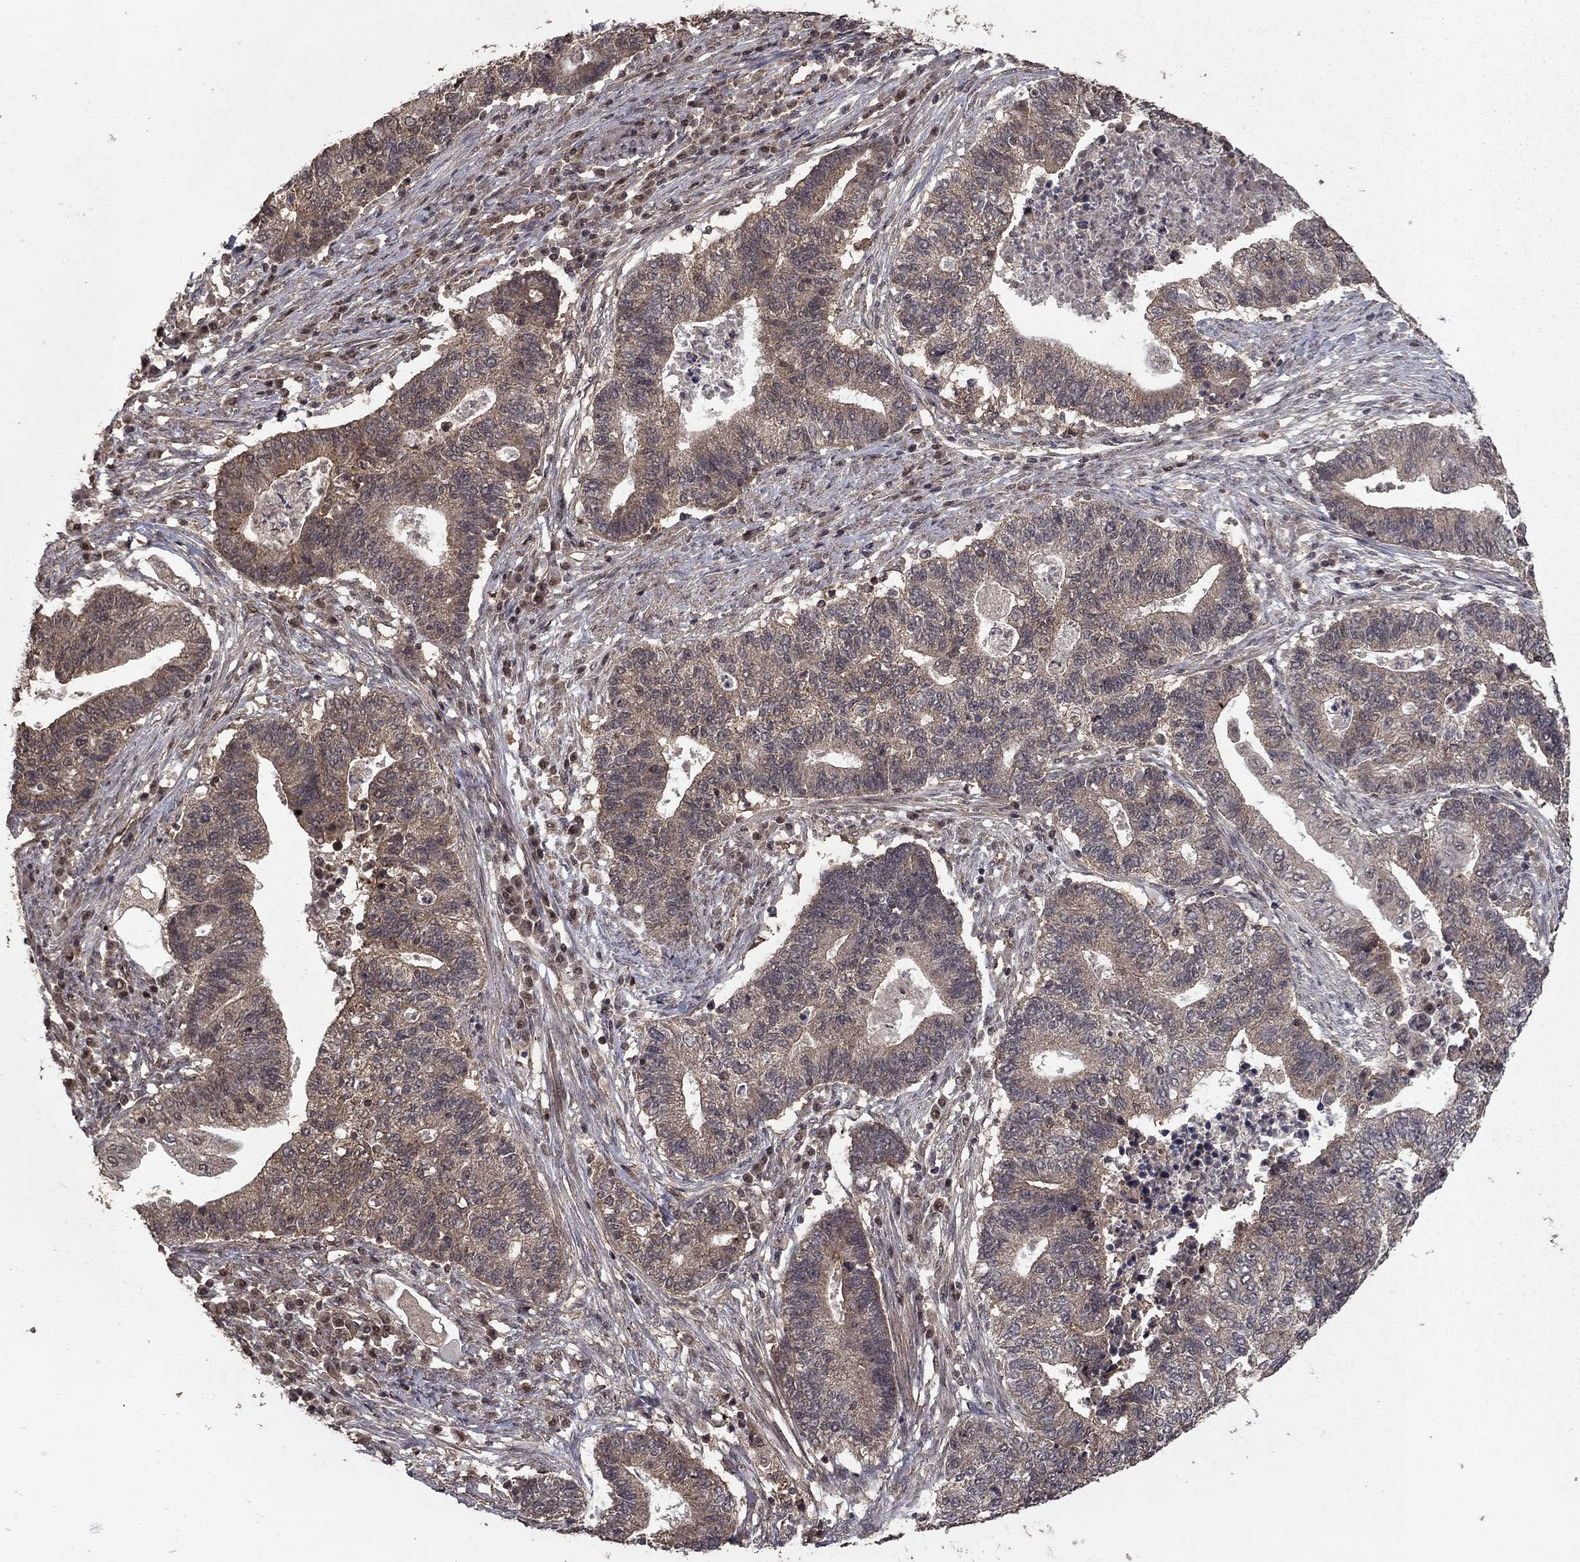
{"staining": {"intensity": "weak", "quantity": "25%-75%", "location": "cytoplasmic/membranous"}, "tissue": "endometrial cancer", "cell_type": "Tumor cells", "image_type": "cancer", "snomed": [{"axis": "morphology", "description": "Adenocarcinoma, NOS"}, {"axis": "topography", "description": "Uterus"}, {"axis": "topography", "description": "Endometrium"}], "caption": "Human adenocarcinoma (endometrial) stained with a brown dye reveals weak cytoplasmic/membranous positive expression in approximately 25%-75% of tumor cells.", "gene": "PRDM1", "patient": {"sex": "female", "age": 54}}